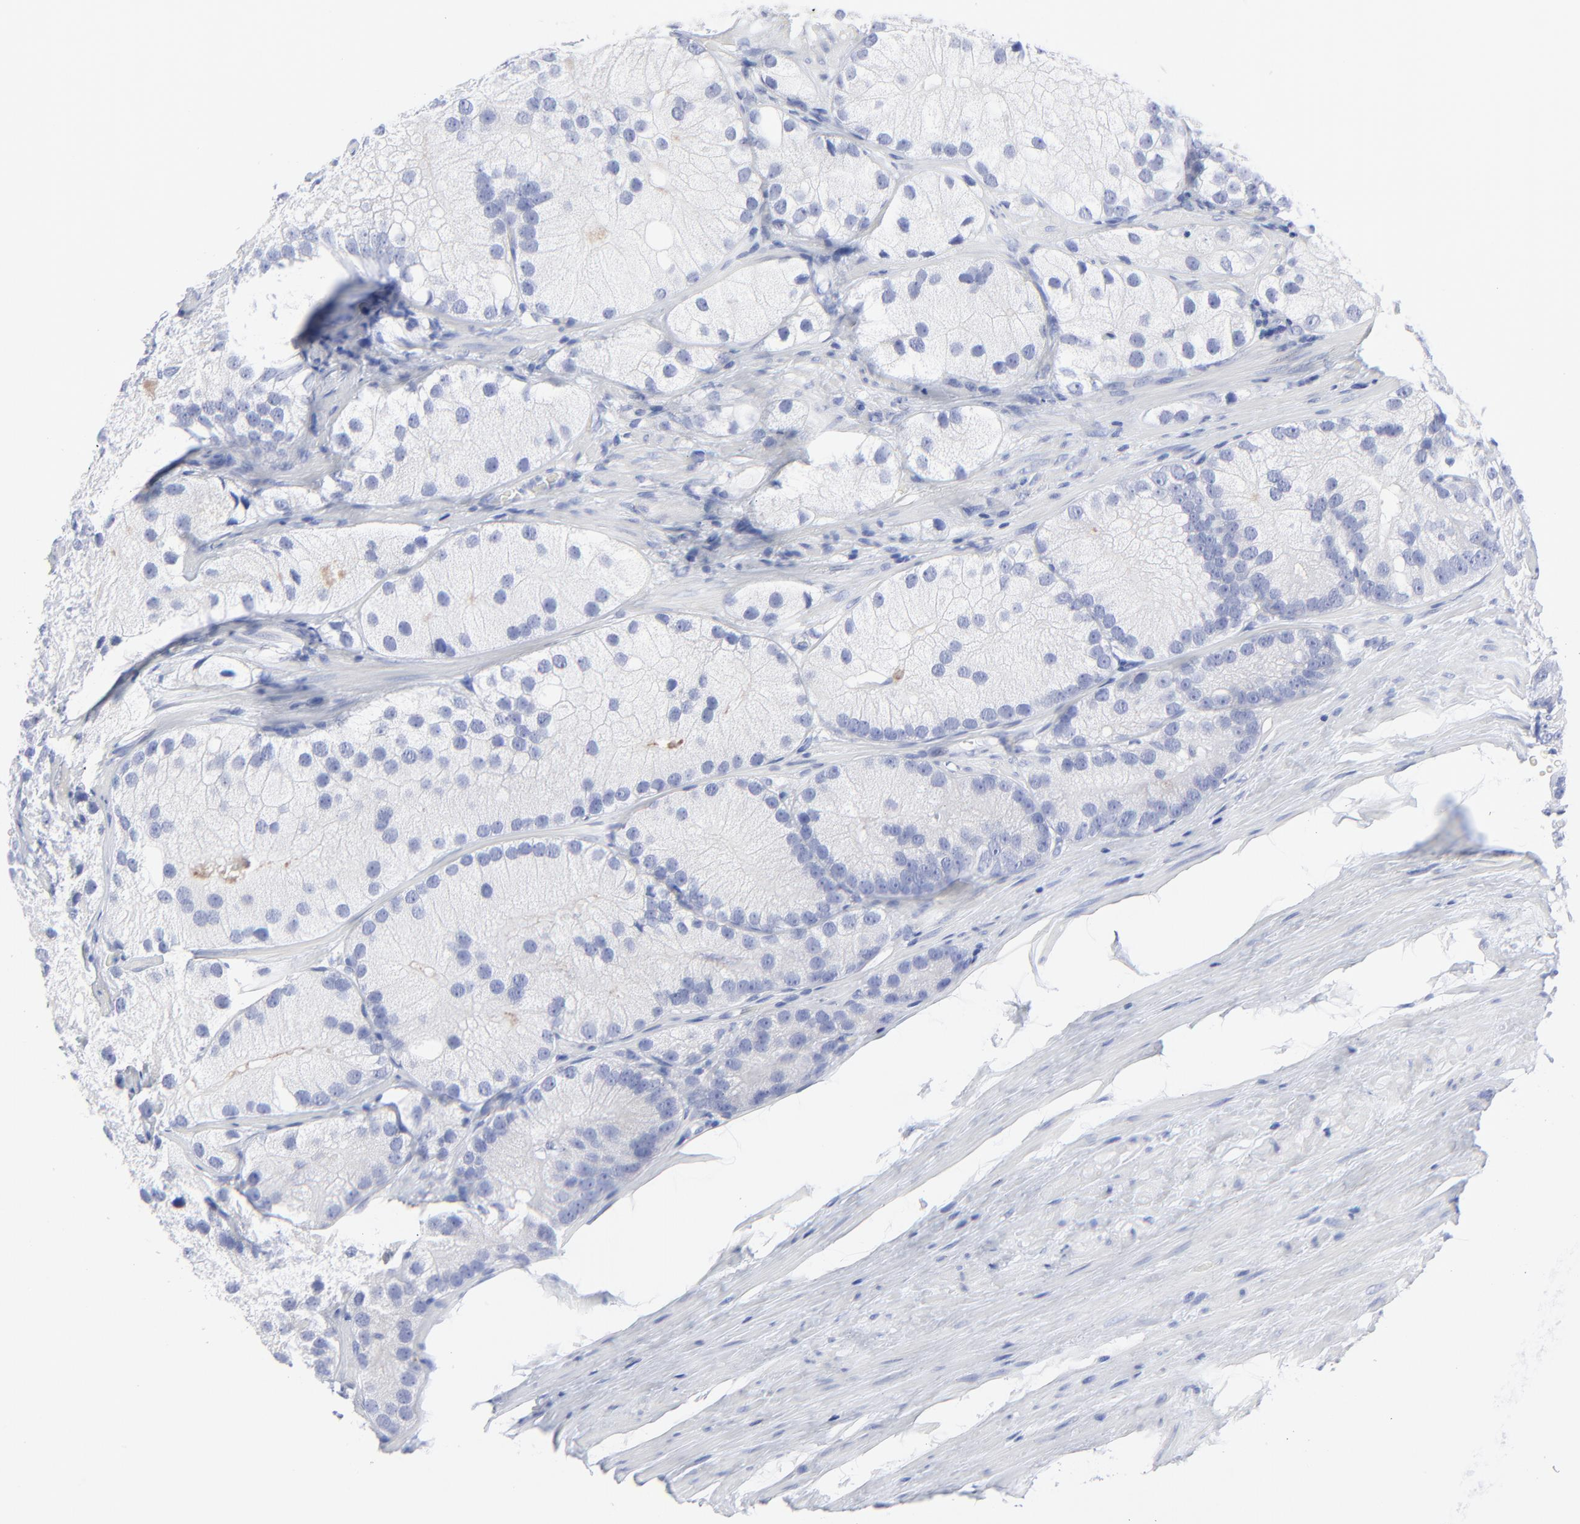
{"staining": {"intensity": "negative", "quantity": "none", "location": "none"}, "tissue": "prostate cancer", "cell_type": "Tumor cells", "image_type": "cancer", "snomed": [{"axis": "morphology", "description": "Adenocarcinoma, Low grade"}, {"axis": "topography", "description": "Prostate"}], "caption": "High magnification brightfield microscopy of prostate cancer (adenocarcinoma (low-grade)) stained with DAB (3,3'-diaminobenzidine) (brown) and counterstained with hematoxylin (blue): tumor cells show no significant expression. Nuclei are stained in blue.", "gene": "PSD3", "patient": {"sex": "male", "age": 69}}